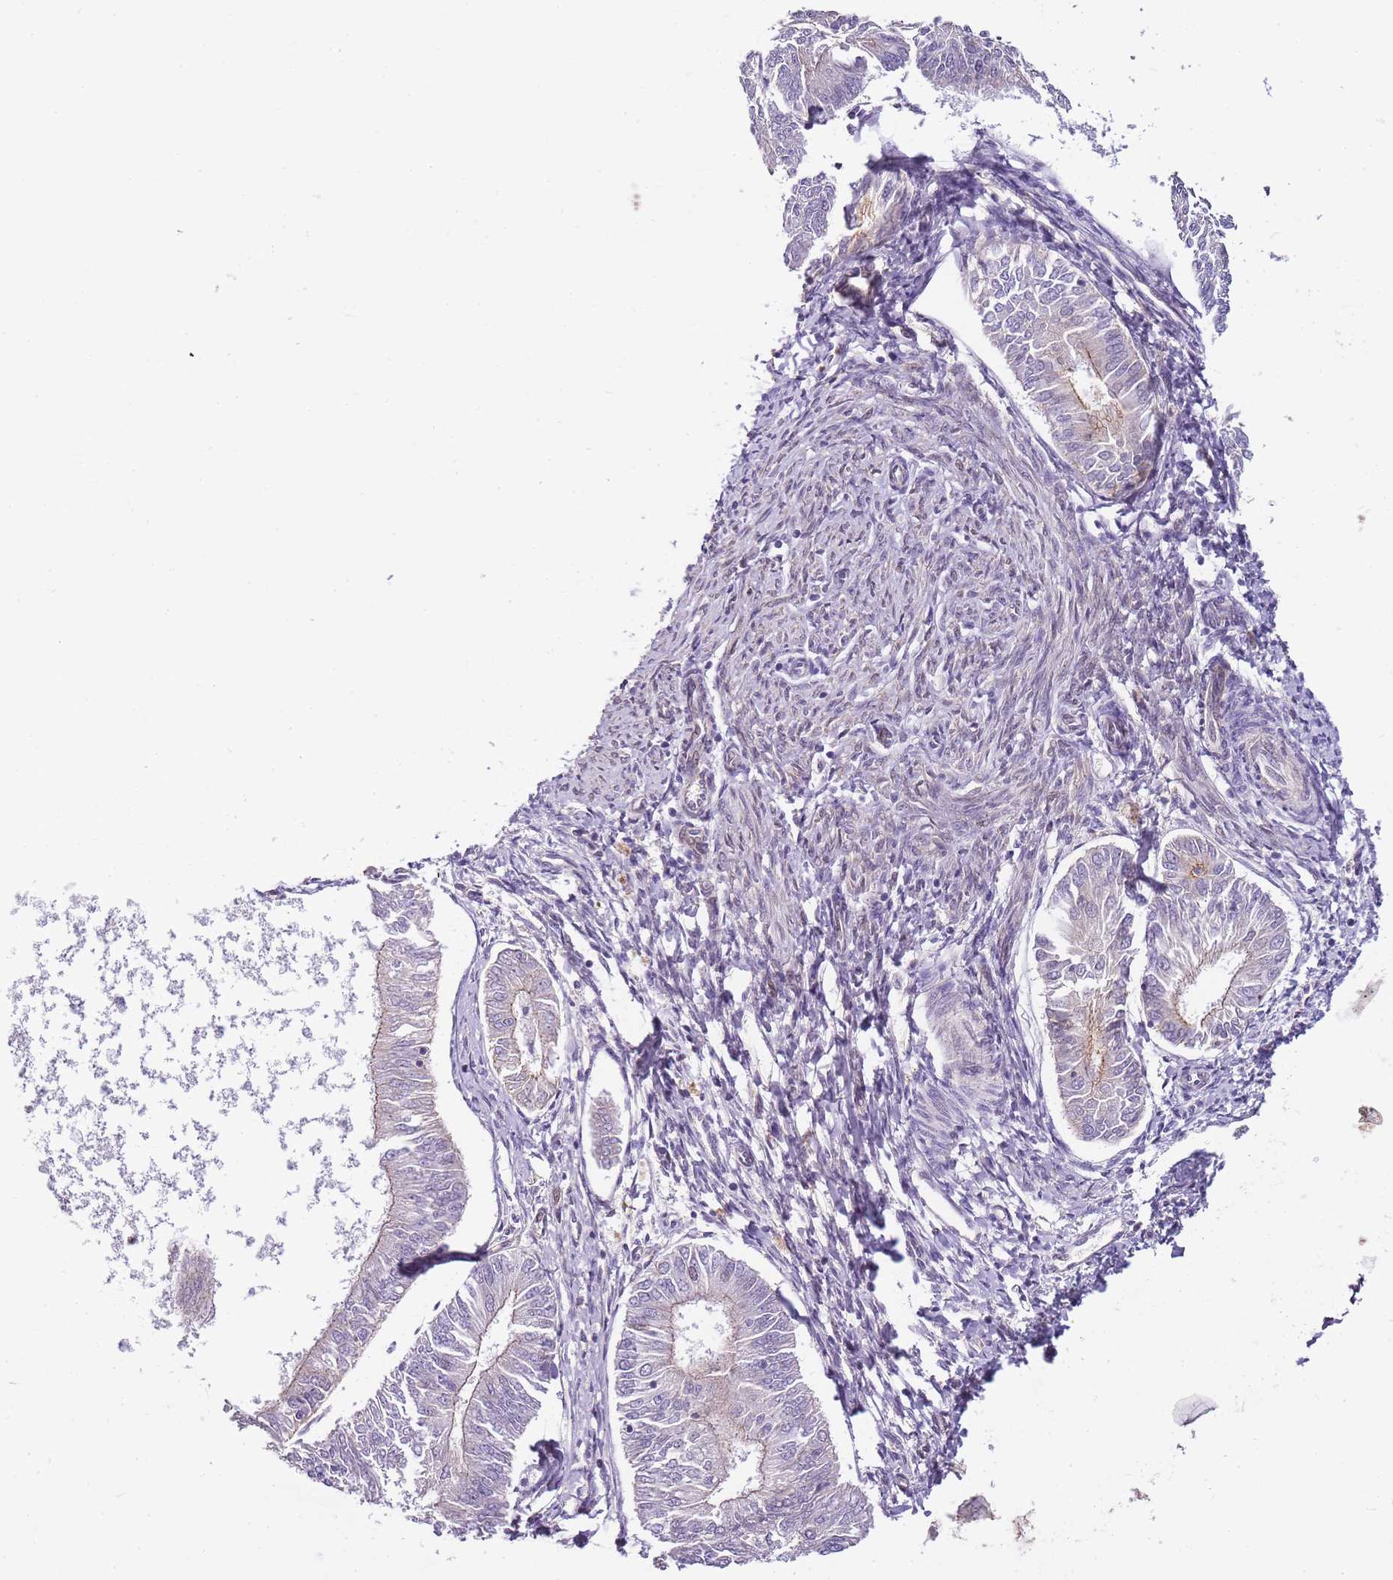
{"staining": {"intensity": "negative", "quantity": "none", "location": "none"}, "tissue": "endometrial cancer", "cell_type": "Tumor cells", "image_type": "cancer", "snomed": [{"axis": "morphology", "description": "Adenocarcinoma, NOS"}, {"axis": "topography", "description": "Endometrium"}], "caption": "The immunohistochemistry (IHC) image has no significant staining in tumor cells of endometrial cancer tissue.", "gene": "CLBA1", "patient": {"sex": "female", "age": 58}}